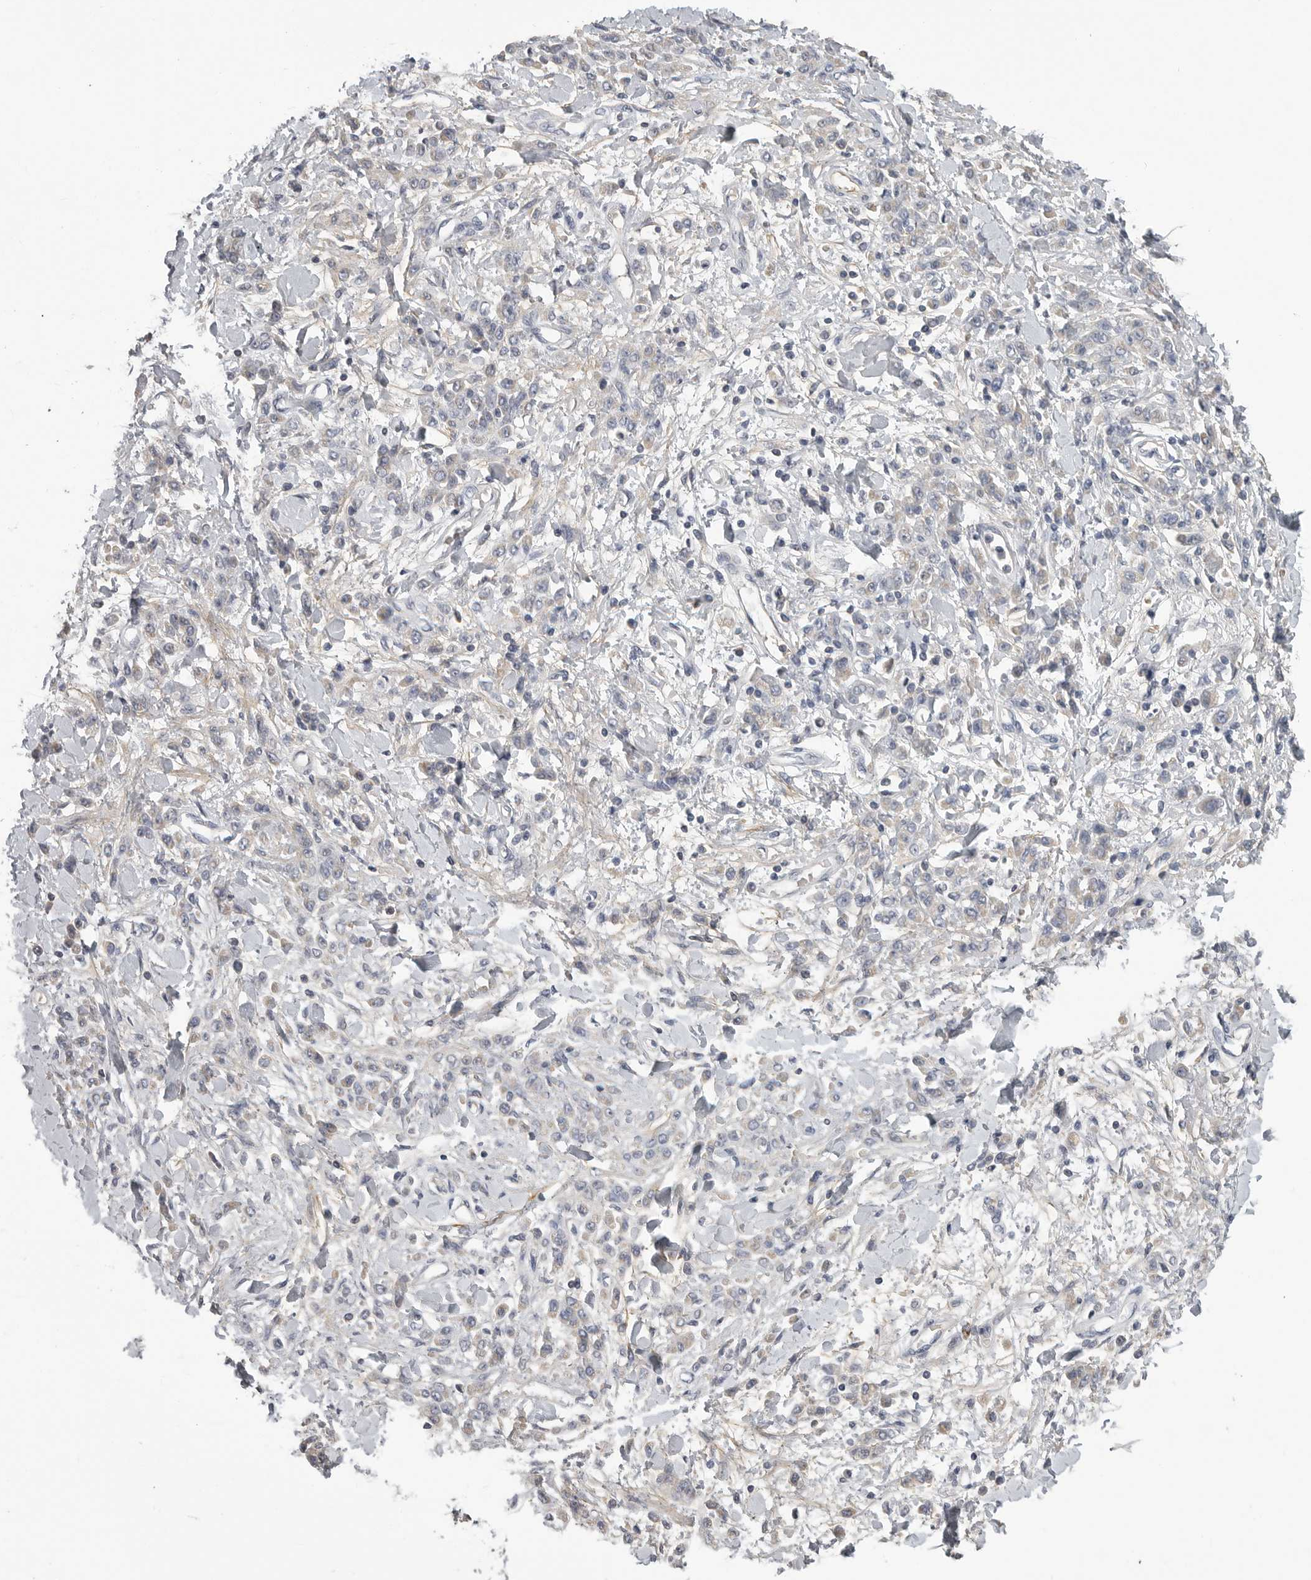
{"staining": {"intensity": "negative", "quantity": "none", "location": "none"}, "tissue": "stomach cancer", "cell_type": "Tumor cells", "image_type": "cancer", "snomed": [{"axis": "morphology", "description": "Normal tissue, NOS"}, {"axis": "morphology", "description": "Adenocarcinoma, NOS"}, {"axis": "topography", "description": "Stomach"}], "caption": "This is a micrograph of immunohistochemistry staining of stomach cancer, which shows no expression in tumor cells.", "gene": "SDC3", "patient": {"sex": "male", "age": 82}}